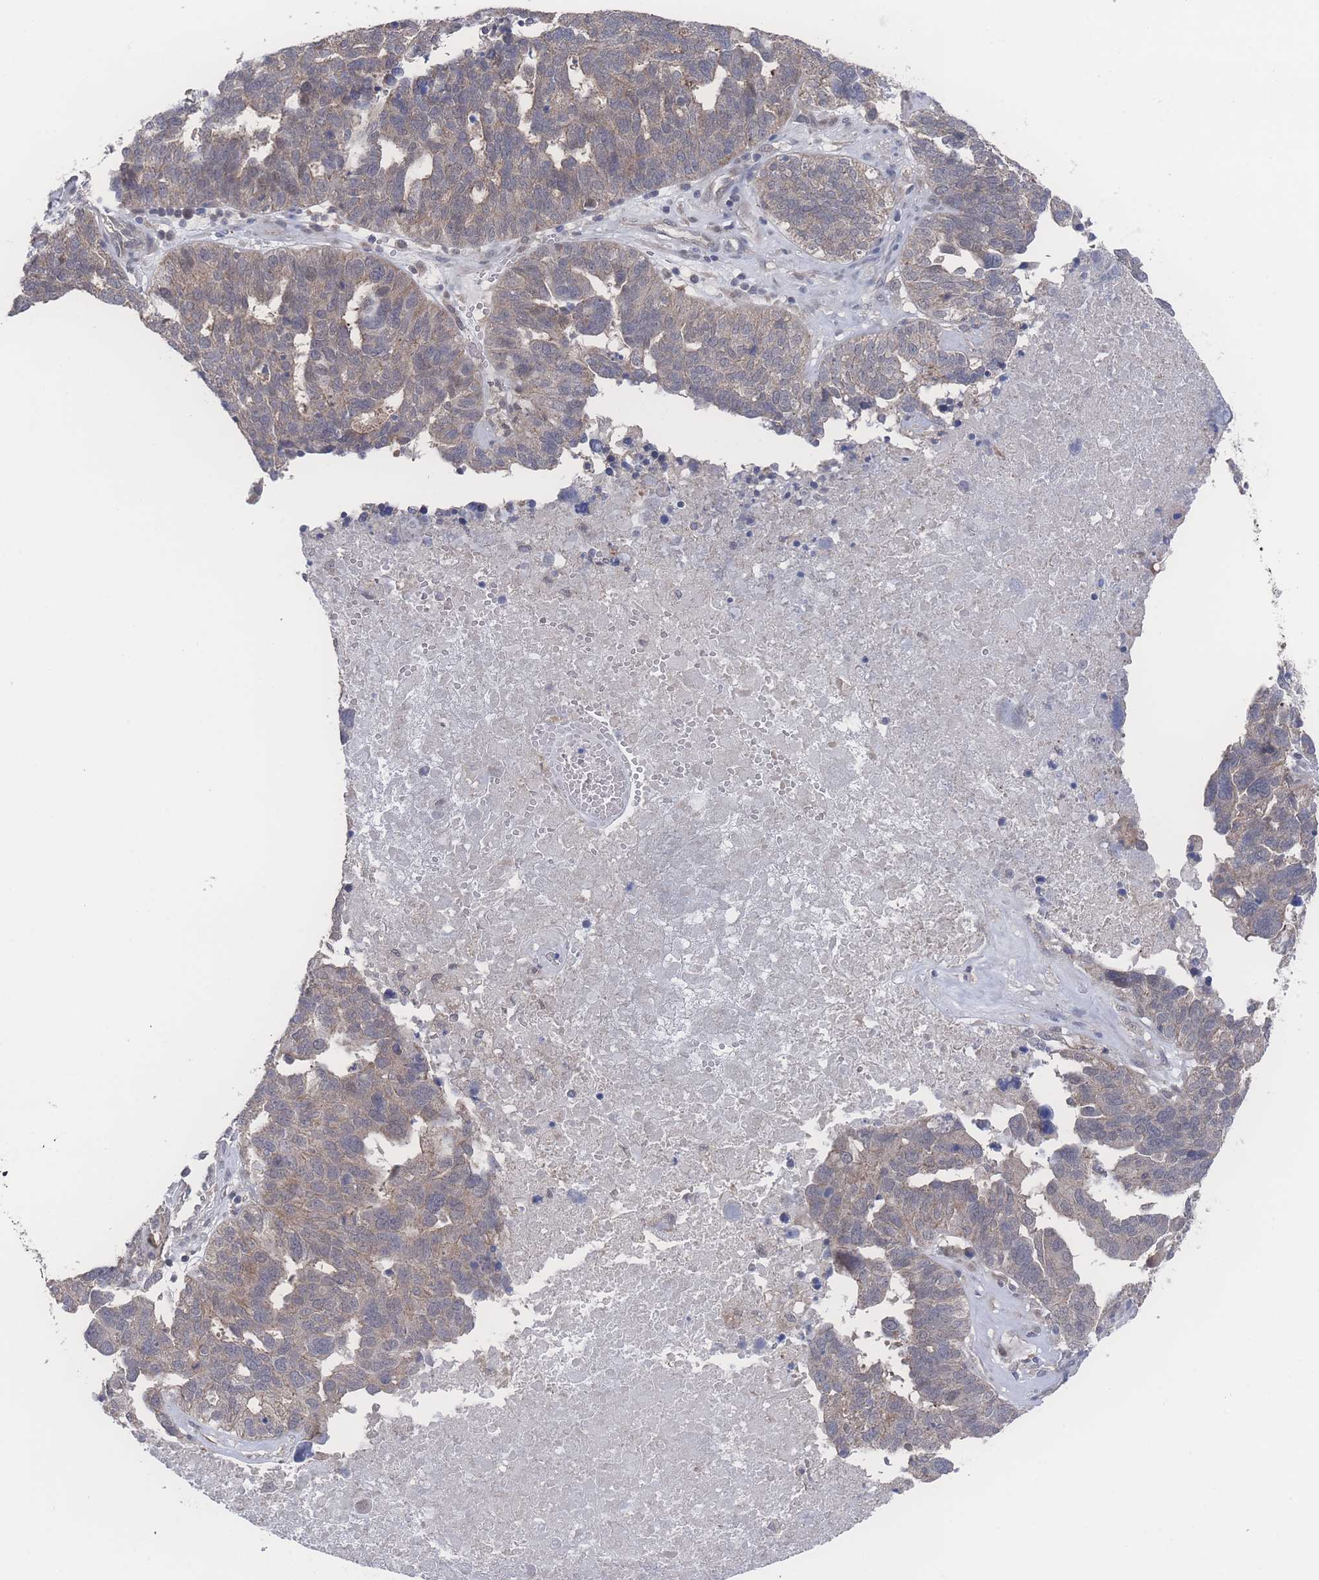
{"staining": {"intensity": "weak", "quantity": ">75%", "location": "cytoplasmic/membranous"}, "tissue": "ovarian cancer", "cell_type": "Tumor cells", "image_type": "cancer", "snomed": [{"axis": "morphology", "description": "Cystadenocarcinoma, serous, NOS"}, {"axis": "topography", "description": "Ovary"}], "caption": "High-power microscopy captured an immunohistochemistry micrograph of ovarian cancer (serous cystadenocarcinoma), revealing weak cytoplasmic/membranous expression in about >75% of tumor cells. Nuclei are stained in blue.", "gene": "NBEAL1", "patient": {"sex": "female", "age": 59}}